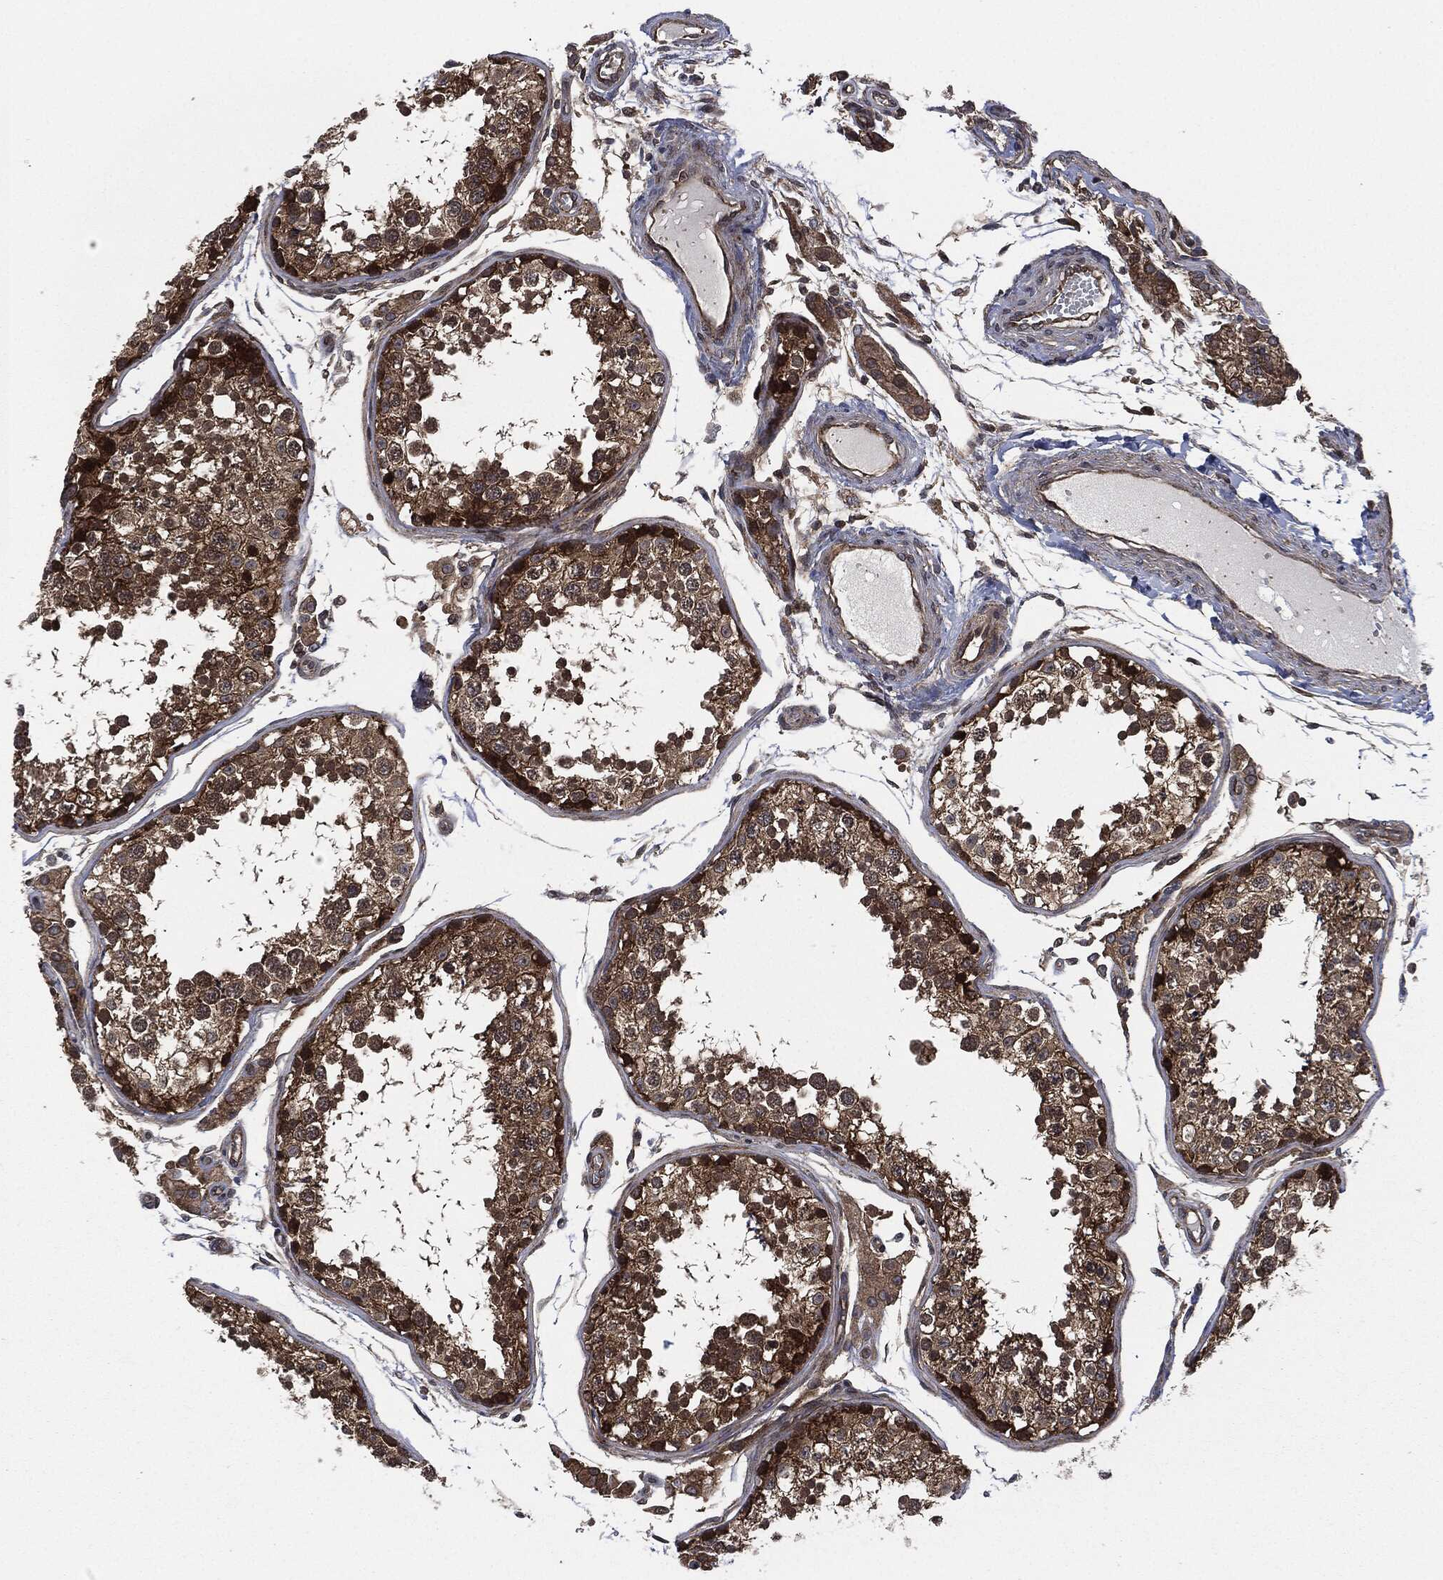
{"staining": {"intensity": "moderate", "quantity": ">75%", "location": "cytoplasmic/membranous"}, "tissue": "testis", "cell_type": "Cells in seminiferous ducts", "image_type": "normal", "snomed": [{"axis": "morphology", "description": "Normal tissue, NOS"}, {"axis": "topography", "description": "Testis"}], "caption": "Immunohistochemistry (IHC) histopathology image of unremarkable testis: human testis stained using IHC shows medium levels of moderate protein expression localized specifically in the cytoplasmic/membranous of cells in seminiferous ducts, appearing as a cytoplasmic/membranous brown color.", "gene": "HRAS", "patient": {"sex": "male", "age": 29}}